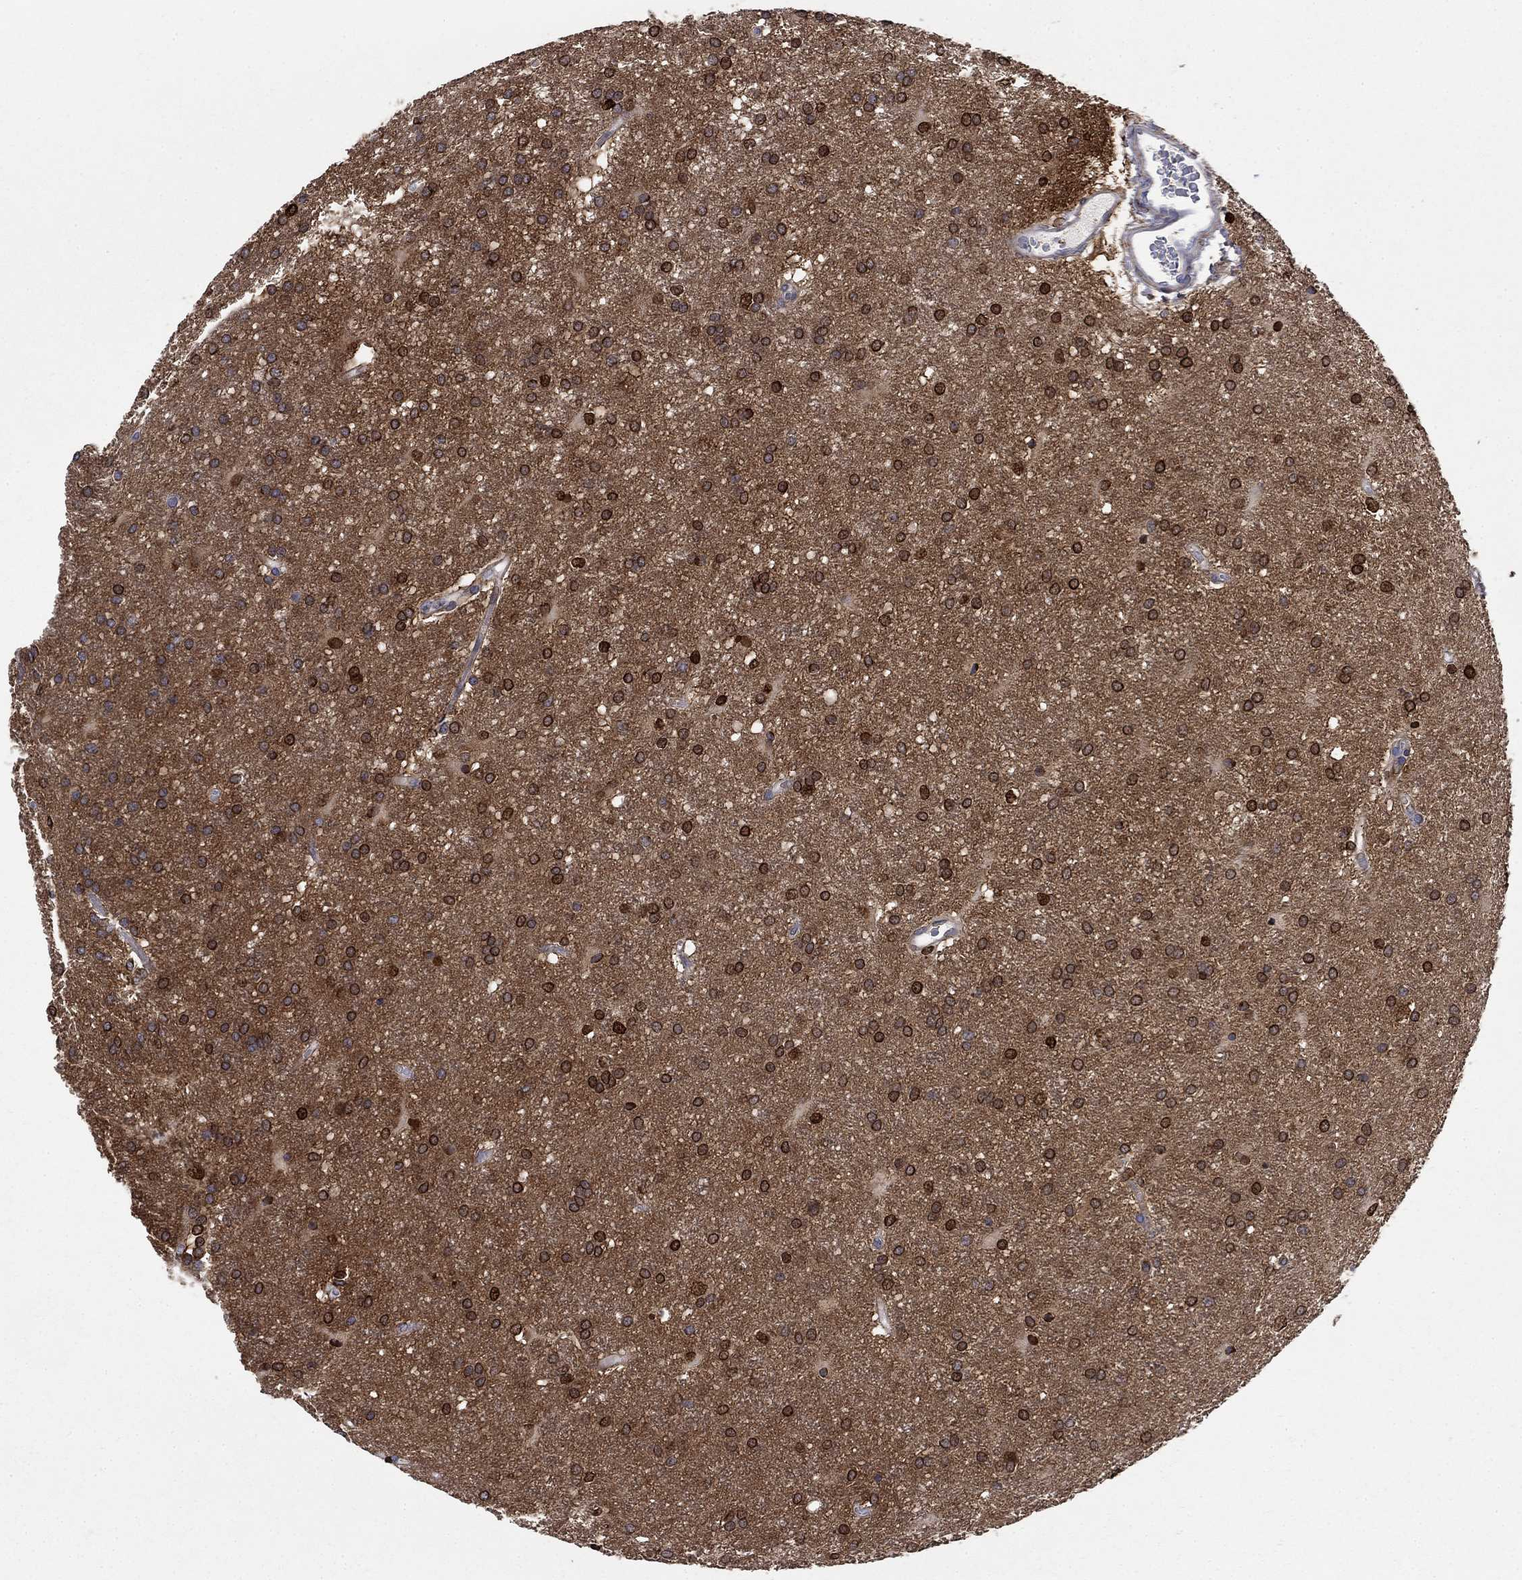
{"staining": {"intensity": "strong", "quantity": "25%-75%", "location": "cytoplasmic/membranous,nuclear"}, "tissue": "glioma", "cell_type": "Tumor cells", "image_type": "cancer", "snomed": [{"axis": "morphology", "description": "Glioma, malignant, Low grade"}, {"axis": "topography", "description": "Brain"}], "caption": "Tumor cells show strong cytoplasmic/membranous and nuclear expression in approximately 25%-75% of cells in malignant glioma (low-grade).", "gene": "PTPRZ1", "patient": {"sex": "female", "age": 32}}